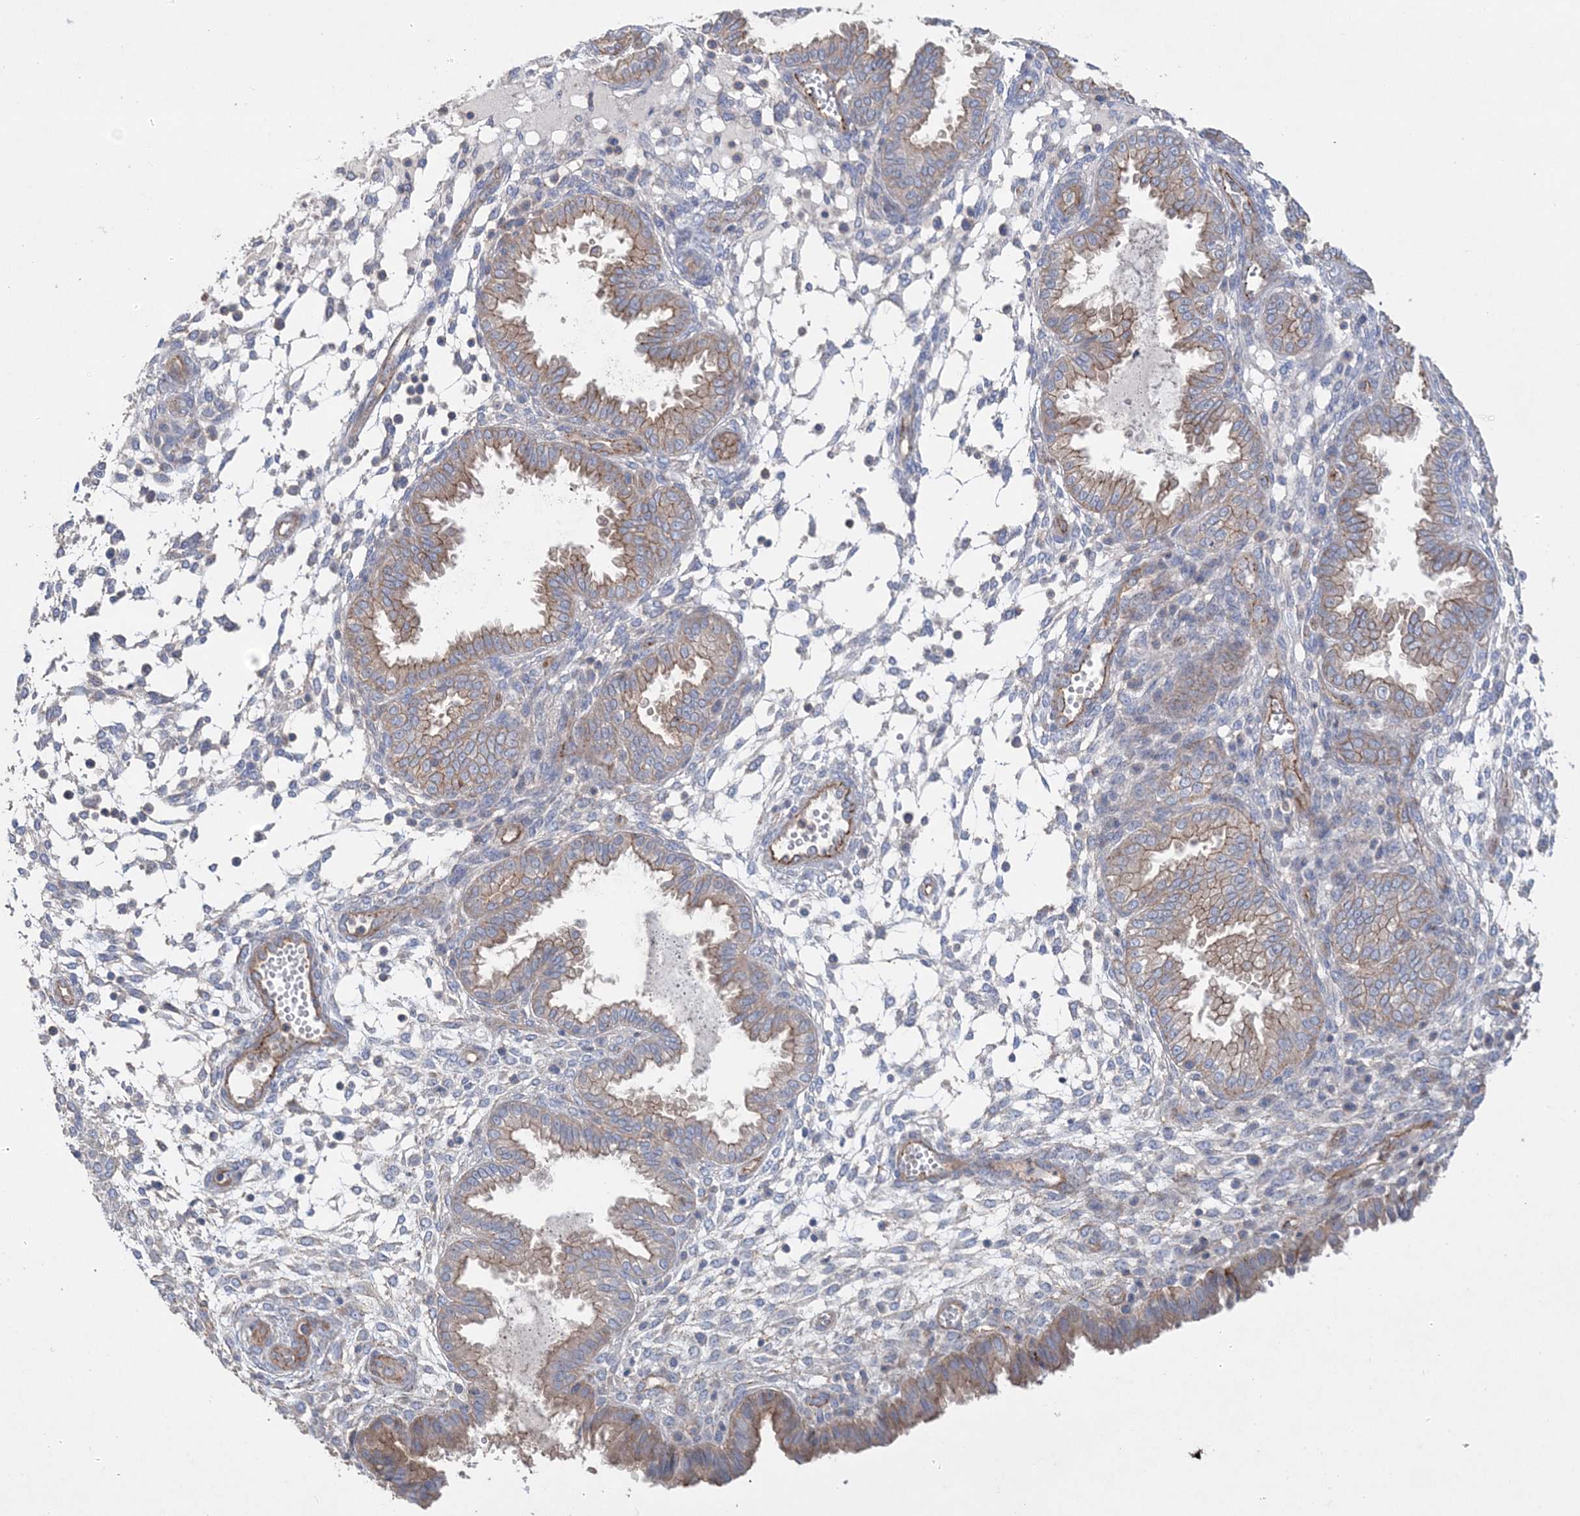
{"staining": {"intensity": "negative", "quantity": "none", "location": "none"}, "tissue": "endometrium", "cell_type": "Cells in endometrial stroma", "image_type": "normal", "snomed": [{"axis": "morphology", "description": "Normal tissue, NOS"}, {"axis": "topography", "description": "Endometrium"}], "caption": "Immunohistochemical staining of benign human endometrium demonstrates no significant positivity in cells in endometrial stroma. (DAB IHC with hematoxylin counter stain).", "gene": "PIGC", "patient": {"sex": "female", "age": 33}}